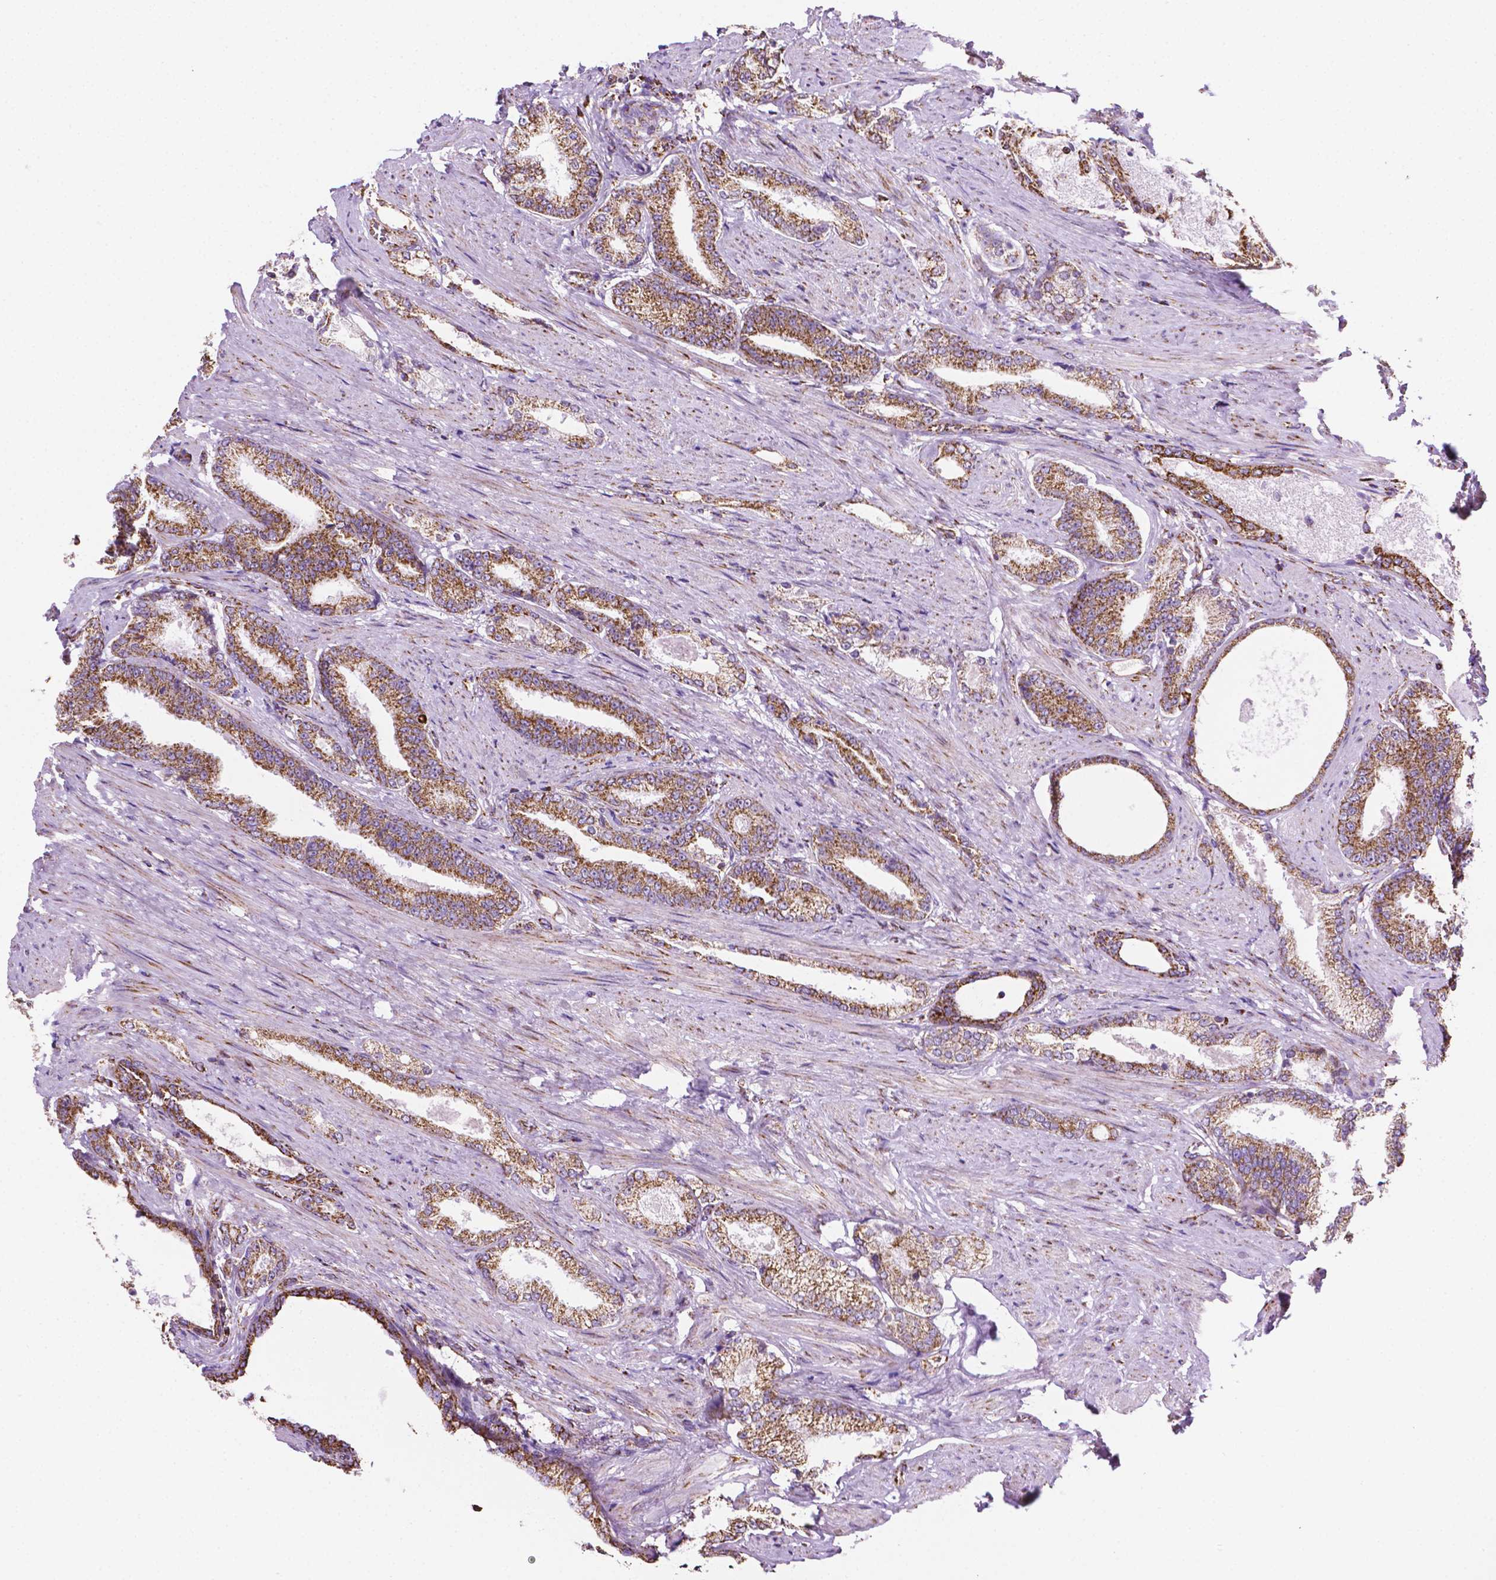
{"staining": {"intensity": "moderate", "quantity": ">75%", "location": "cytoplasmic/membranous"}, "tissue": "prostate cancer", "cell_type": "Tumor cells", "image_type": "cancer", "snomed": [{"axis": "morphology", "description": "Adenocarcinoma, High grade"}, {"axis": "topography", "description": "Prostate and seminal vesicle, NOS"}], "caption": "Immunohistochemistry image of neoplastic tissue: human prostate cancer (adenocarcinoma (high-grade)) stained using immunohistochemistry shows medium levels of moderate protein expression localized specifically in the cytoplasmic/membranous of tumor cells, appearing as a cytoplasmic/membranous brown color.", "gene": "RMDN3", "patient": {"sex": "male", "age": 61}}